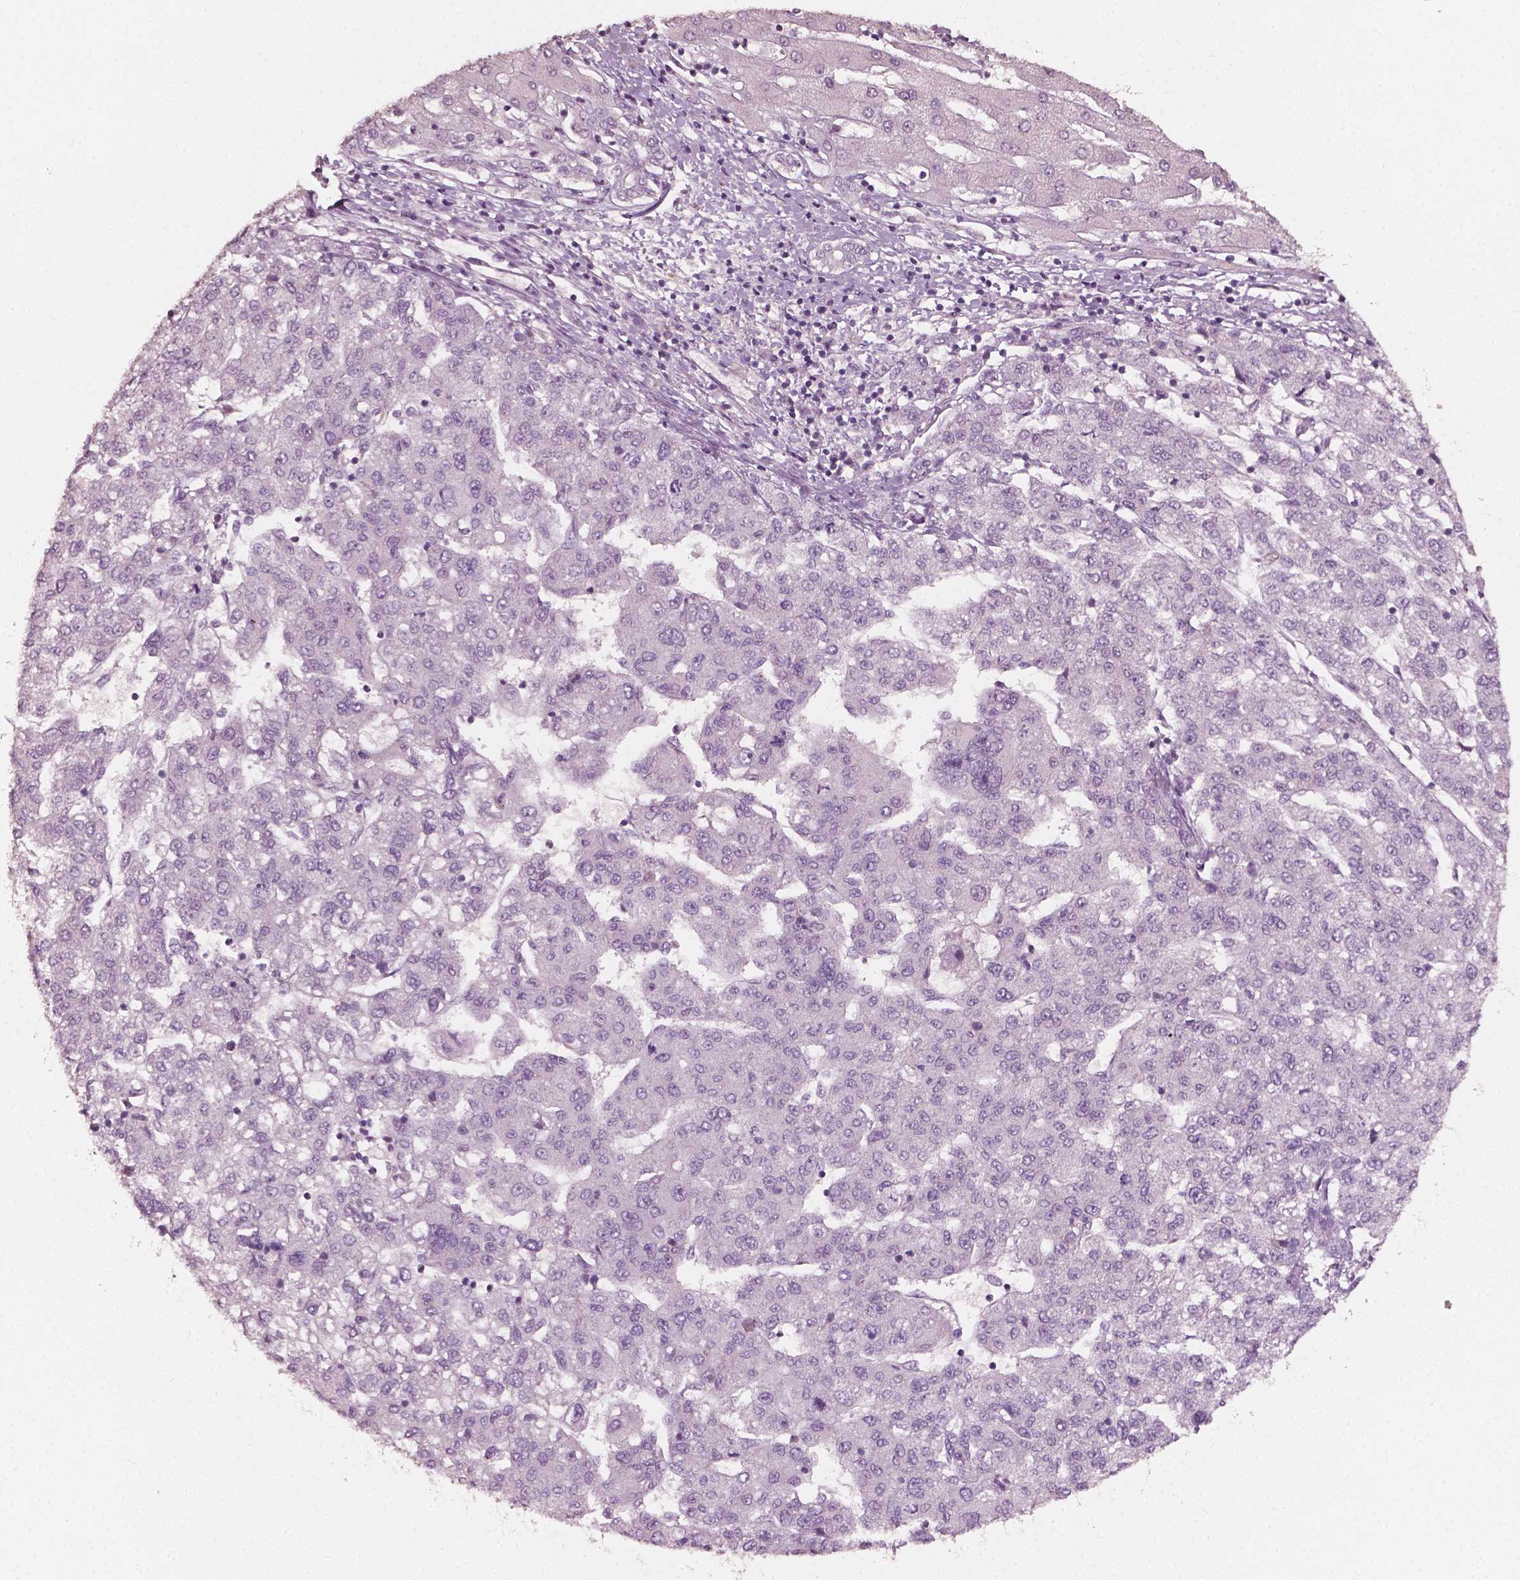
{"staining": {"intensity": "negative", "quantity": "none", "location": "none"}, "tissue": "liver cancer", "cell_type": "Tumor cells", "image_type": "cancer", "snomed": [{"axis": "morphology", "description": "Carcinoma, Hepatocellular, NOS"}, {"axis": "topography", "description": "Liver"}], "caption": "Immunohistochemistry micrograph of neoplastic tissue: liver cancer (hepatocellular carcinoma) stained with DAB displays no significant protein positivity in tumor cells.", "gene": "PLA2R1", "patient": {"sex": "male", "age": 56}}